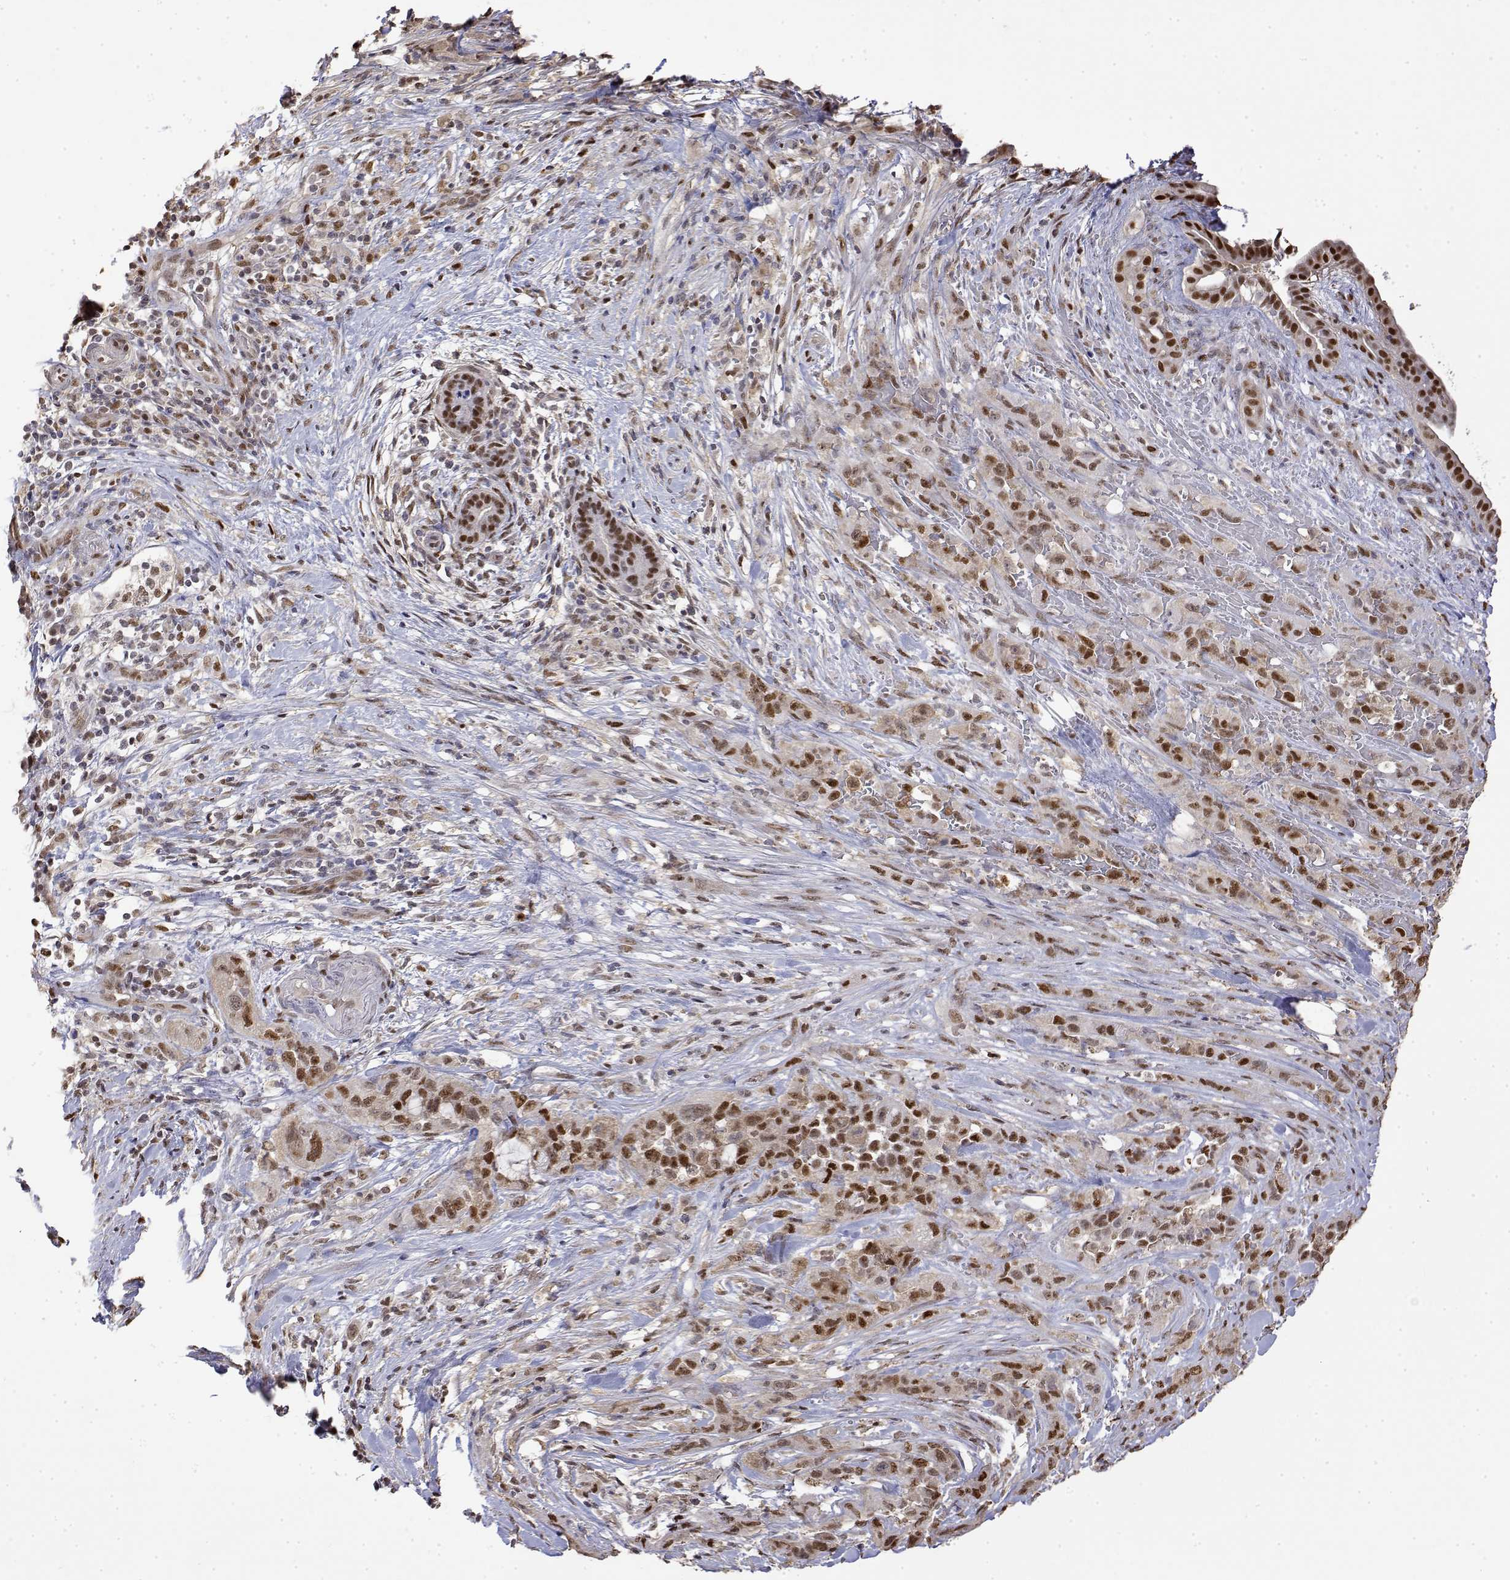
{"staining": {"intensity": "moderate", "quantity": ">75%", "location": "nuclear"}, "tissue": "pancreatic cancer", "cell_type": "Tumor cells", "image_type": "cancer", "snomed": [{"axis": "morphology", "description": "Adenocarcinoma, NOS"}, {"axis": "topography", "description": "Pancreas"}], "caption": "Immunohistochemical staining of human pancreatic cancer (adenocarcinoma) shows moderate nuclear protein expression in about >75% of tumor cells.", "gene": "TPI1", "patient": {"sex": "male", "age": 44}}